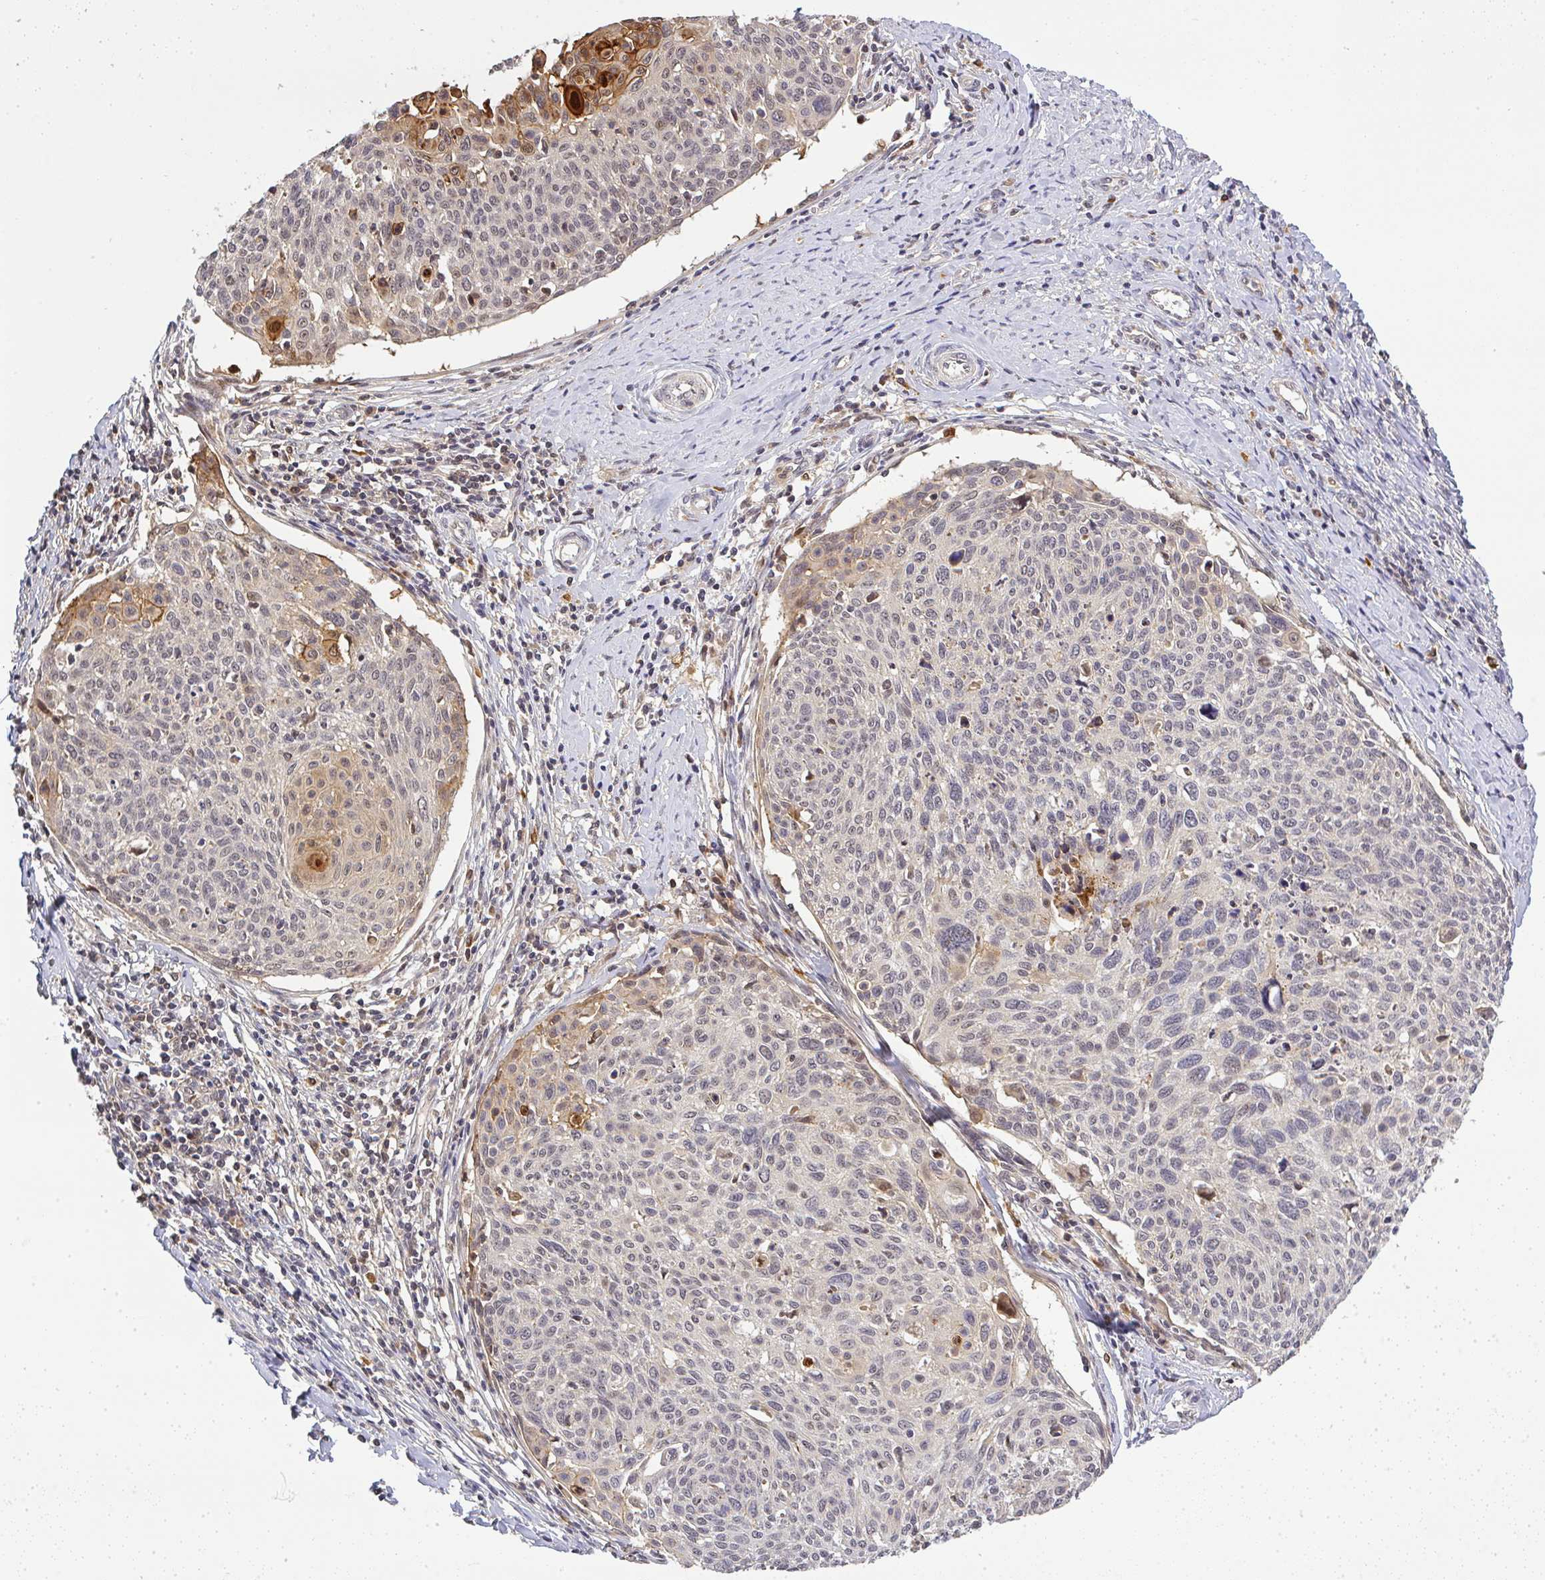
{"staining": {"intensity": "weak", "quantity": "<25%", "location": "cytoplasmic/membranous"}, "tissue": "cervical cancer", "cell_type": "Tumor cells", "image_type": "cancer", "snomed": [{"axis": "morphology", "description": "Squamous cell carcinoma, NOS"}, {"axis": "topography", "description": "Cervix"}], "caption": "This is a photomicrograph of immunohistochemistry staining of squamous cell carcinoma (cervical), which shows no positivity in tumor cells. Brightfield microscopy of IHC stained with DAB (brown) and hematoxylin (blue), captured at high magnification.", "gene": "FAM153A", "patient": {"sex": "female", "age": 49}}